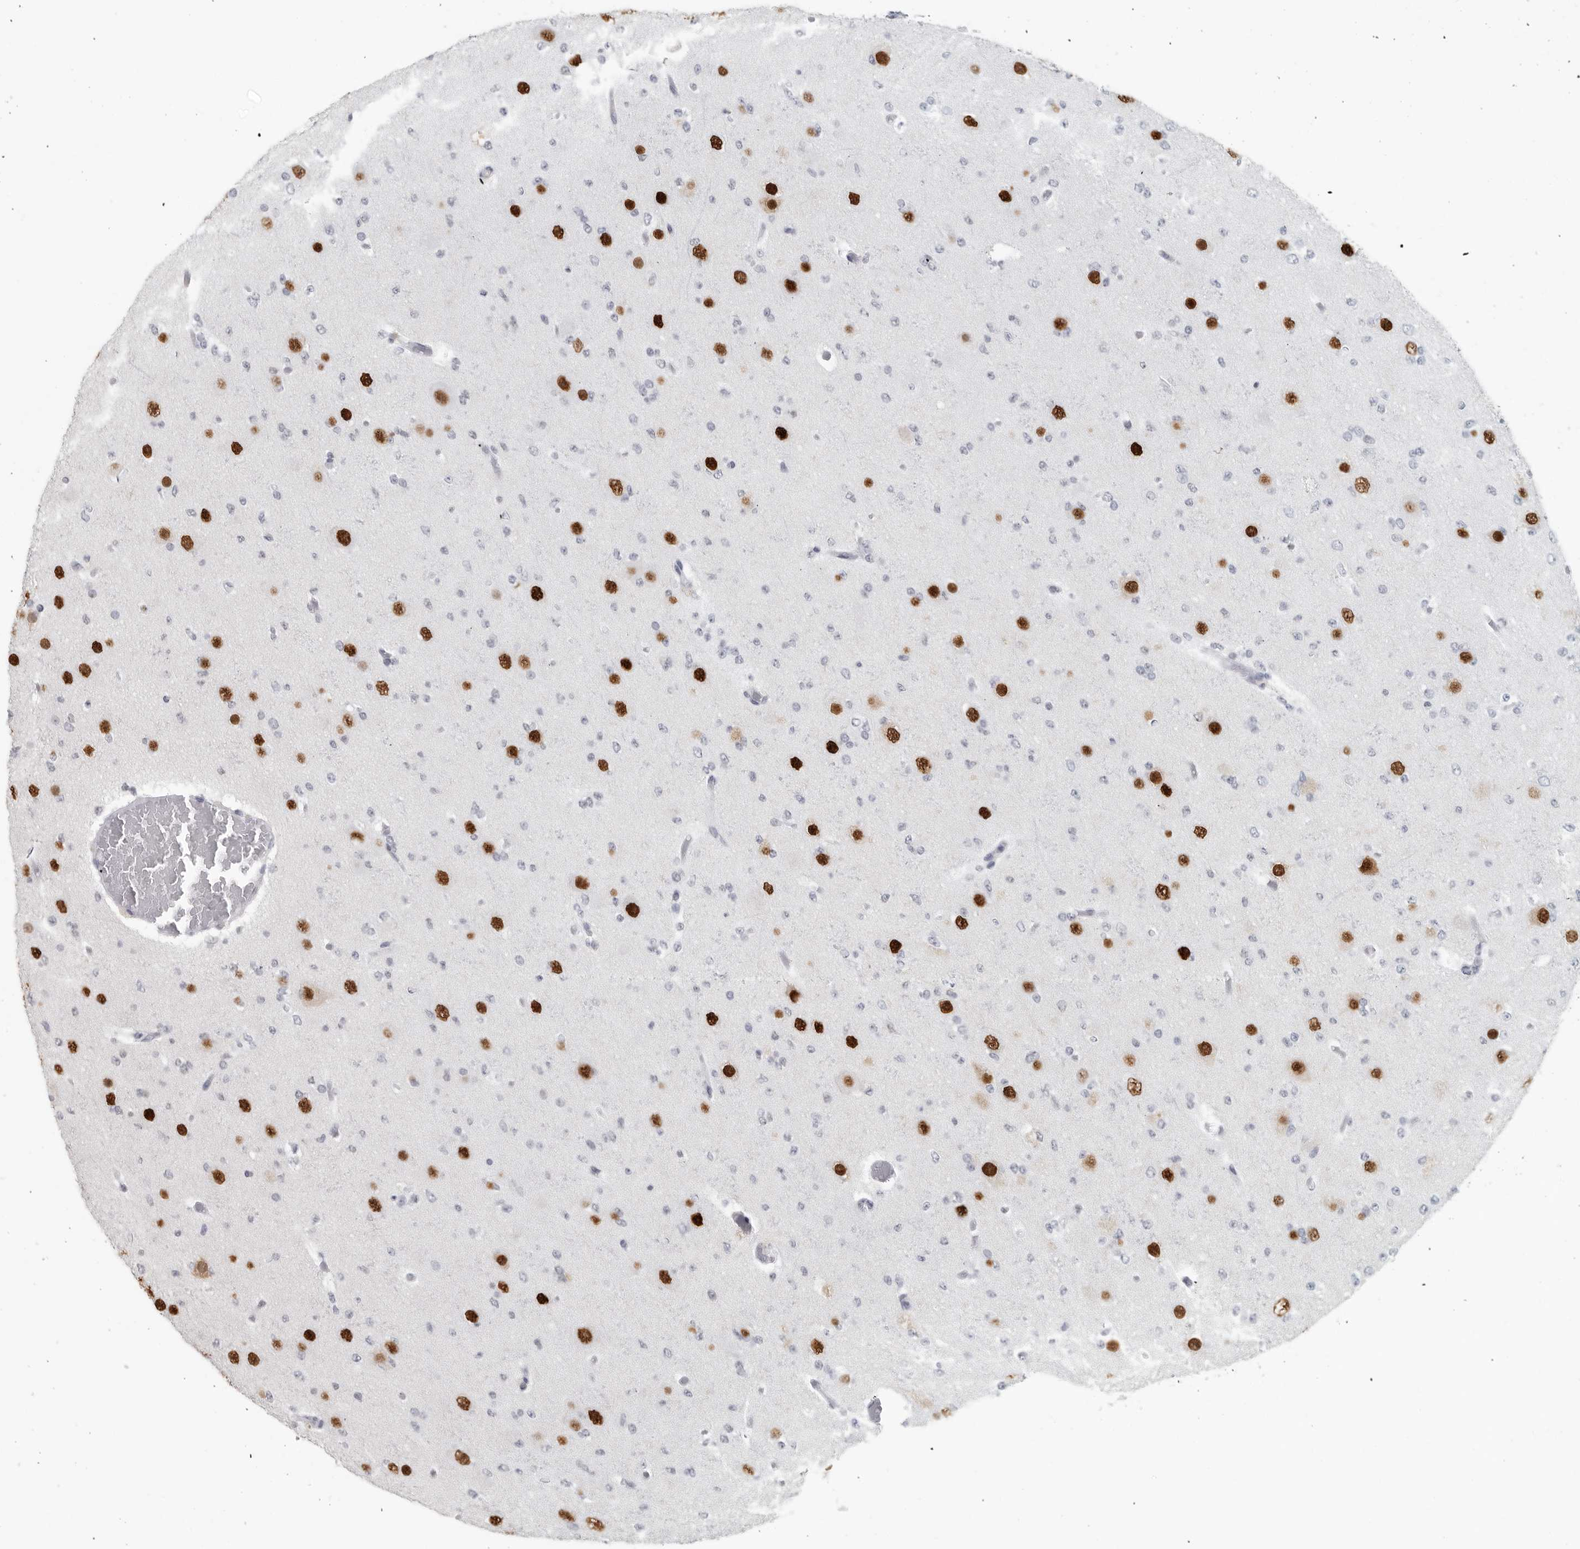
{"staining": {"intensity": "negative", "quantity": "none", "location": "none"}, "tissue": "glioma", "cell_type": "Tumor cells", "image_type": "cancer", "snomed": [{"axis": "morphology", "description": "Glioma, malignant, Low grade"}, {"axis": "topography", "description": "Brain"}], "caption": "Tumor cells are negative for protein expression in human malignant glioma (low-grade).", "gene": "SATB2", "patient": {"sex": "female", "age": 22}}